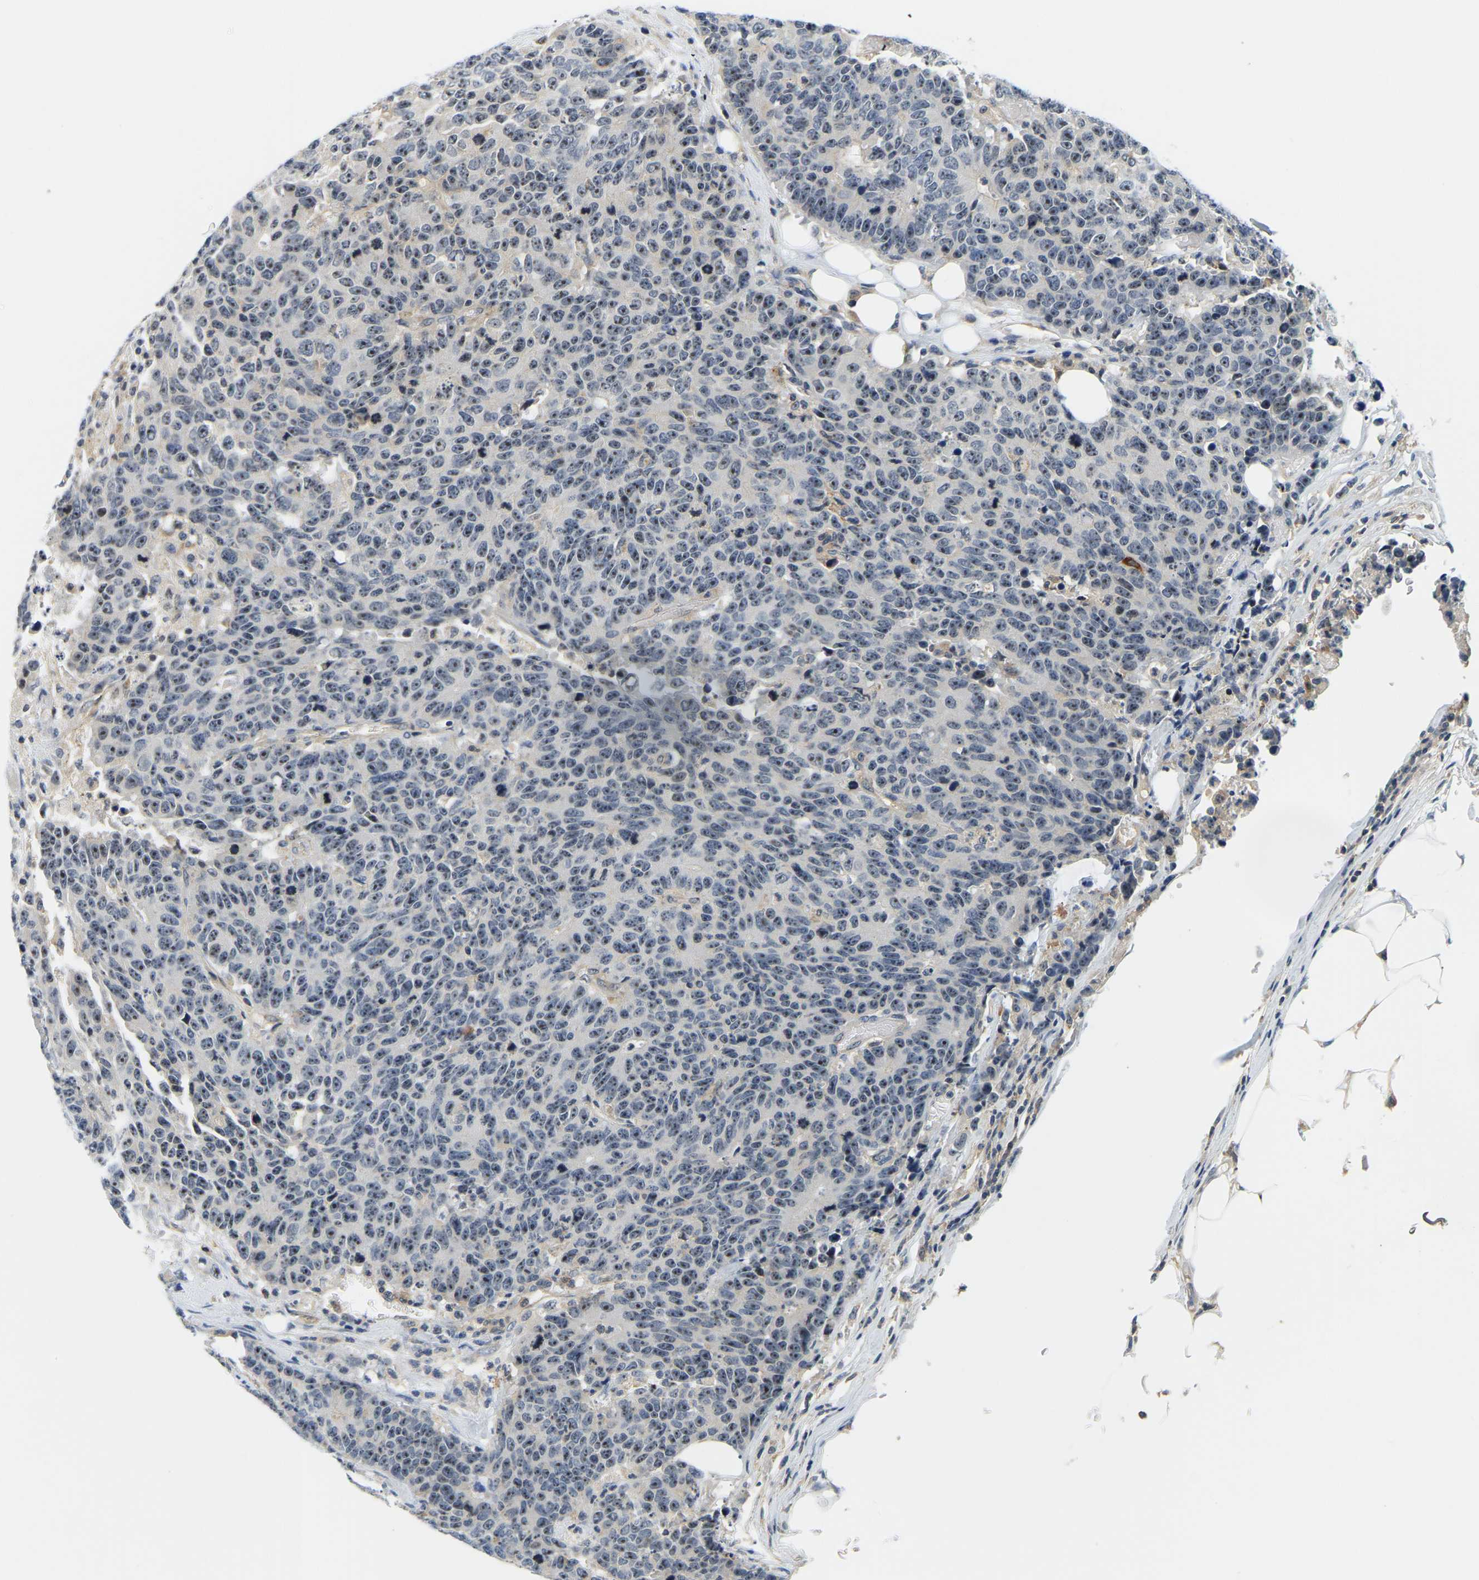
{"staining": {"intensity": "weak", "quantity": ">75%", "location": "nuclear"}, "tissue": "colorectal cancer", "cell_type": "Tumor cells", "image_type": "cancer", "snomed": [{"axis": "morphology", "description": "Adenocarcinoma, NOS"}, {"axis": "topography", "description": "Colon"}], "caption": "Colorectal cancer stained with DAB (3,3'-diaminobenzidine) IHC demonstrates low levels of weak nuclear positivity in about >75% of tumor cells.", "gene": "RRP1", "patient": {"sex": "female", "age": 86}}